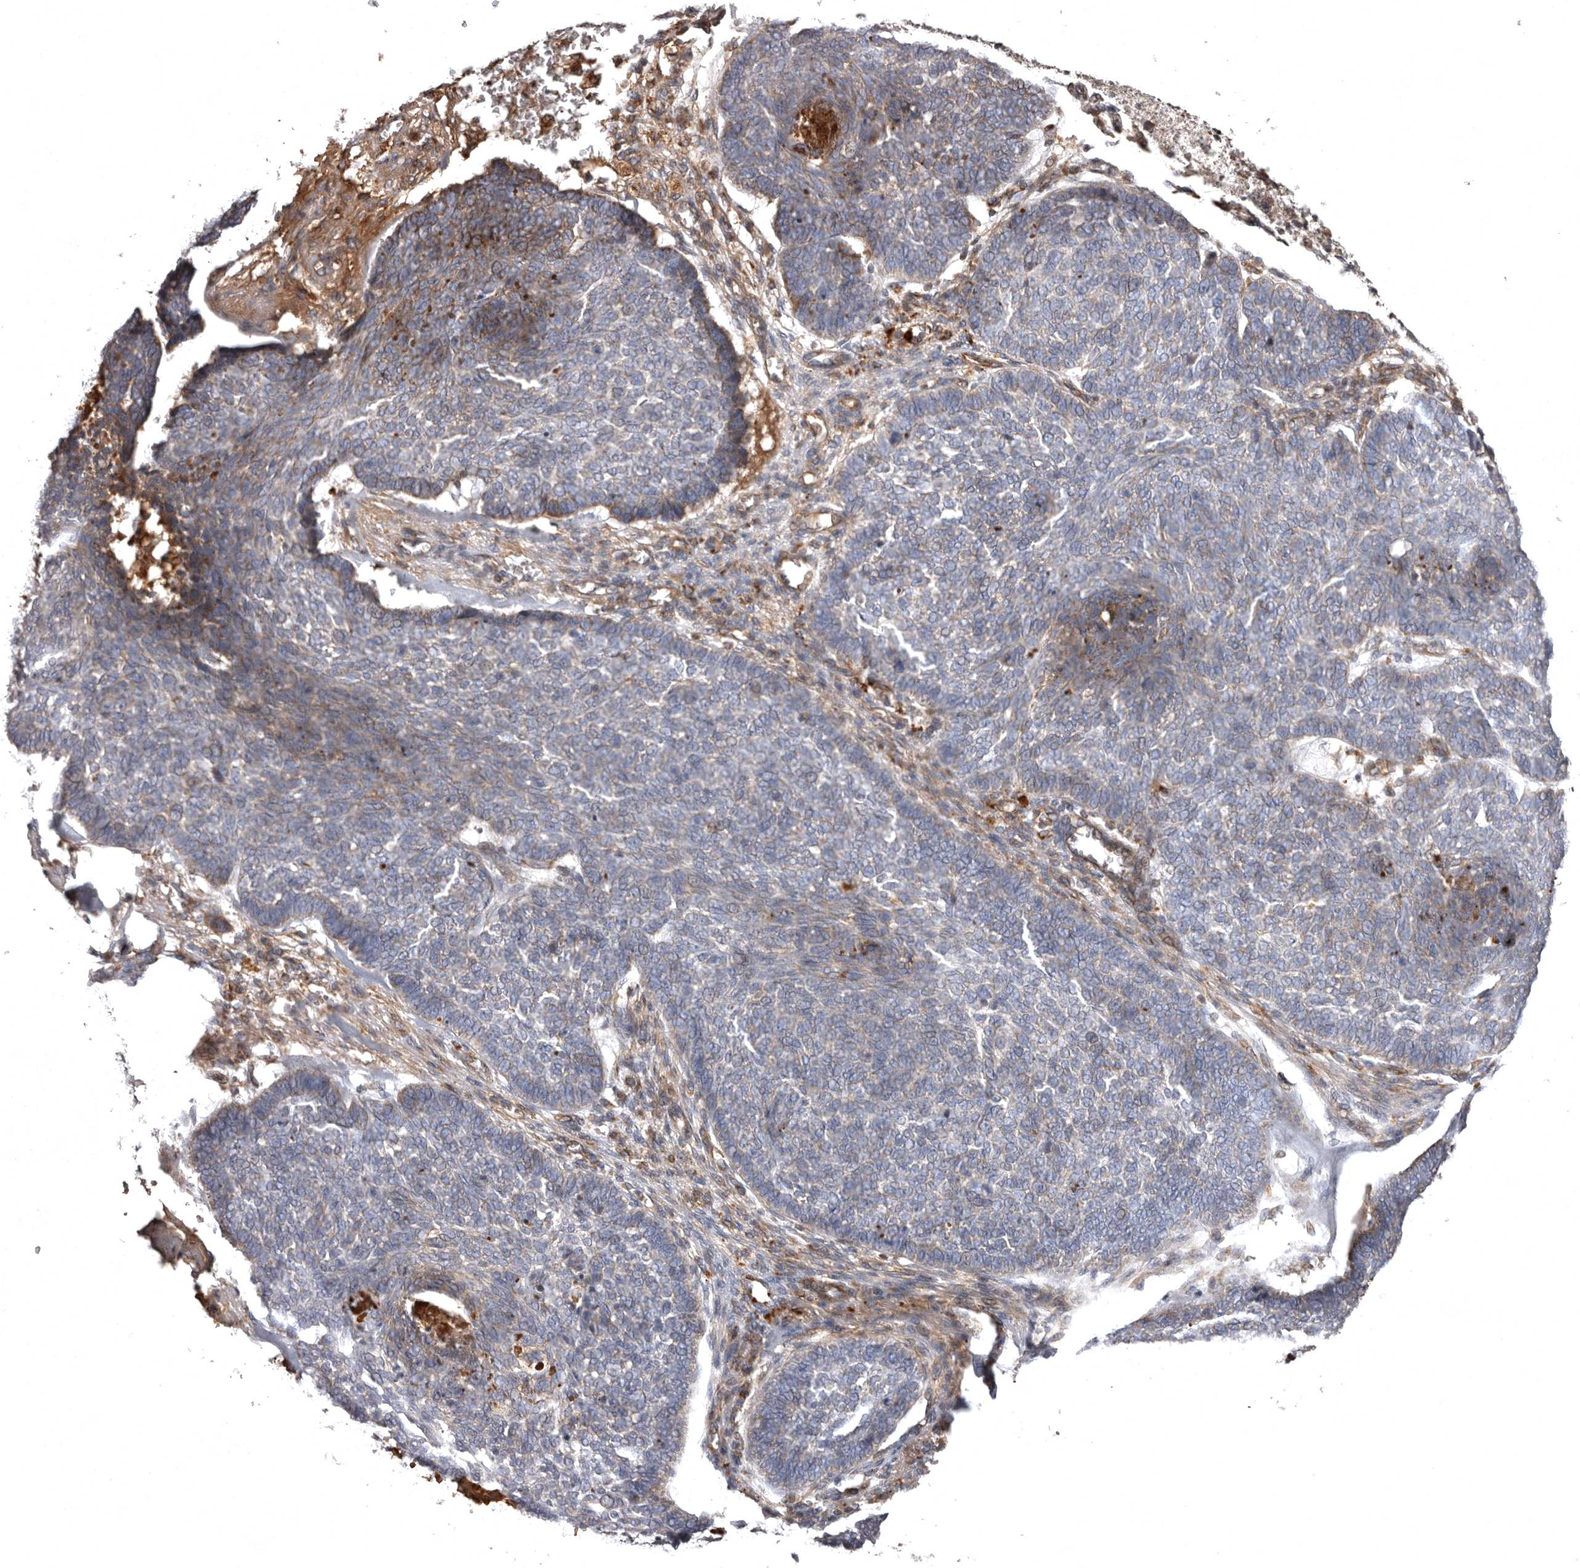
{"staining": {"intensity": "moderate", "quantity": "<25%", "location": "cytoplasmic/membranous"}, "tissue": "skin cancer", "cell_type": "Tumor cells", "image_type": "cancer", "snomed": [{"axis": "morphology", "description": "Basal cell carcinoma"}, {"axis": "topography", "description": "Skin"}], "caption": "Skin cancer (basal cell carcinoma) tissue displays moderate cytoplasmic/membranous staining in about <25% of tumor cells, visualized by immunohistochemistry. (DAB = brown stain, brightfield microscopy at high magnification).", "gene": "ADCY2", "patient": {"sex": "male", "age": 84}}